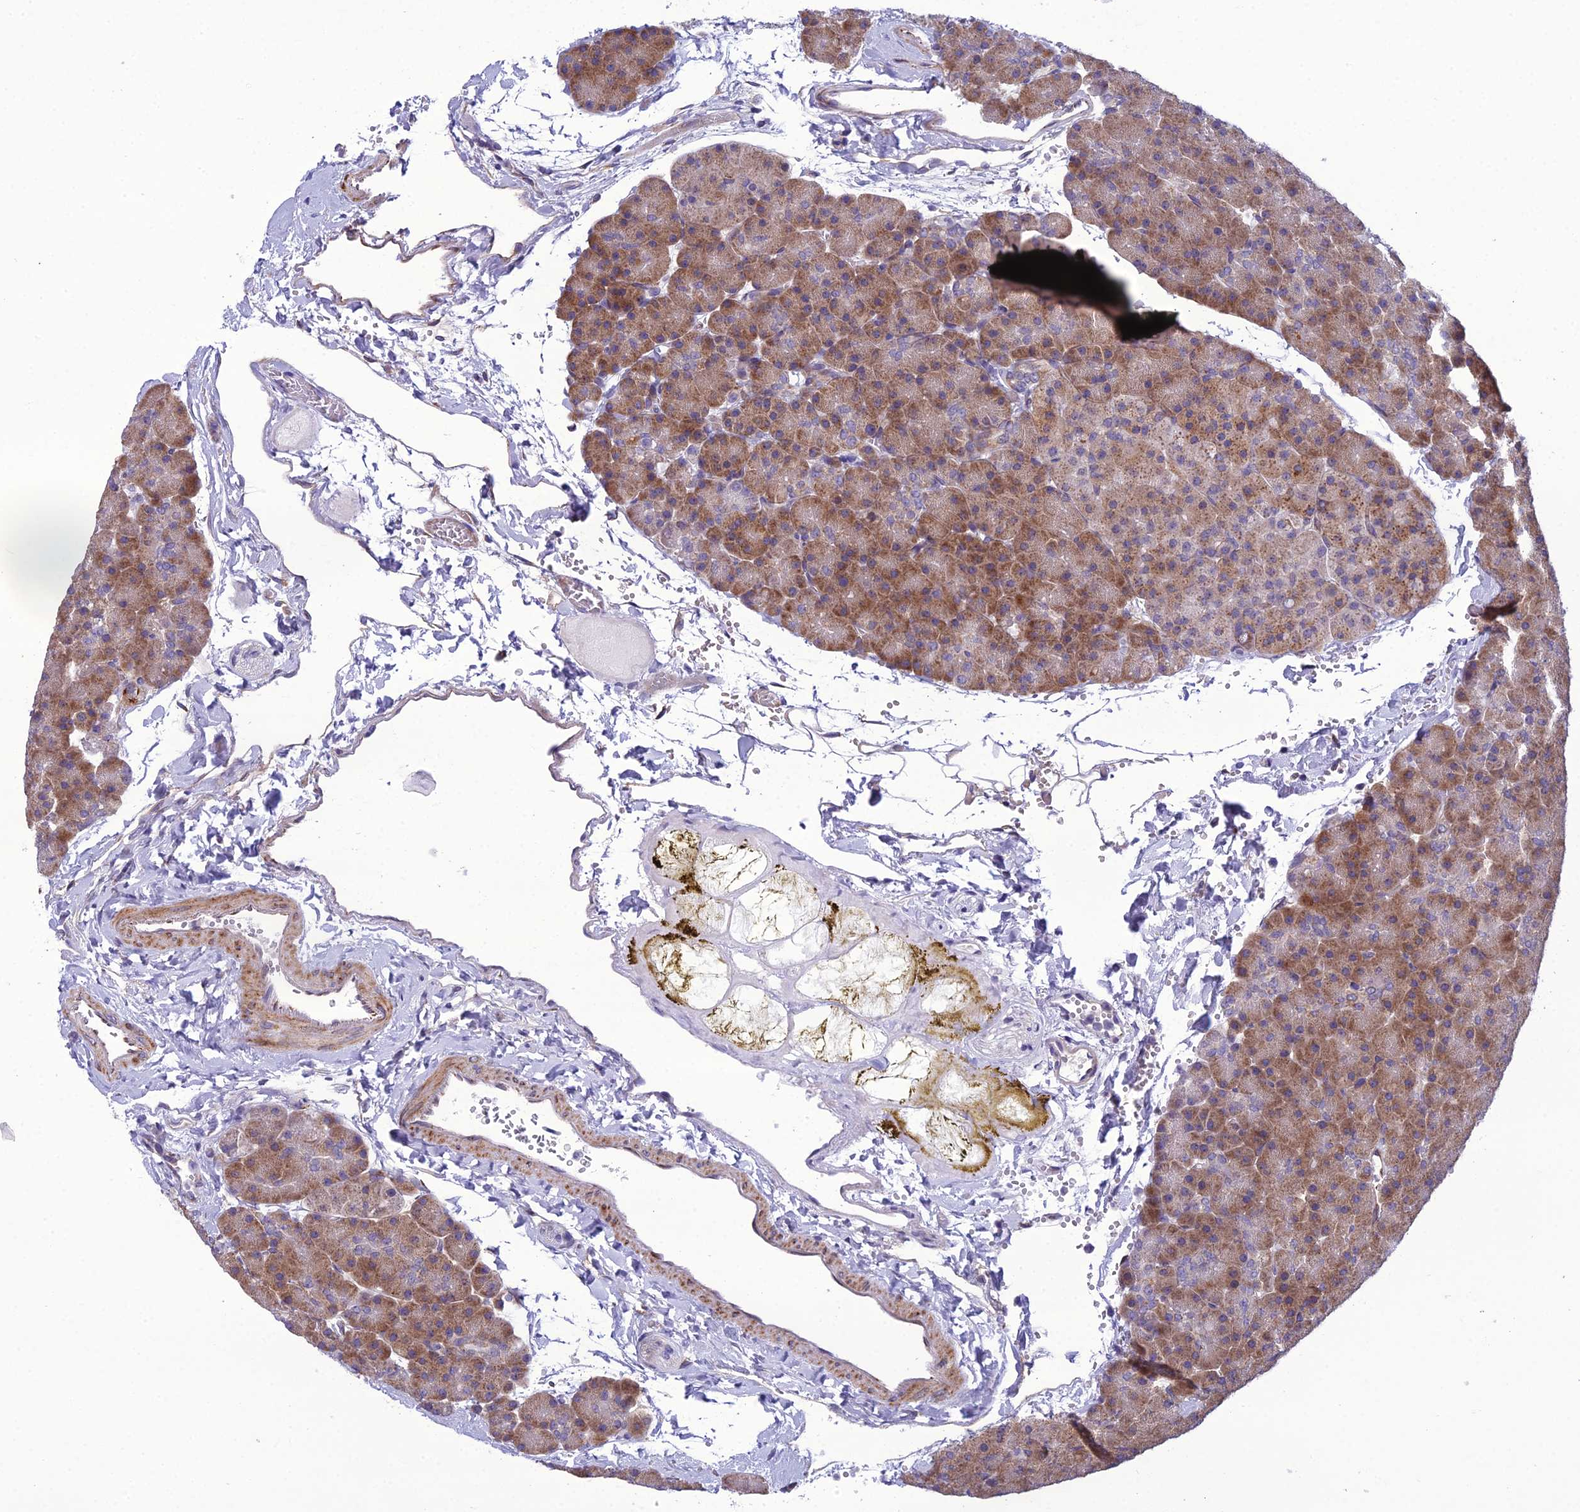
{"staining": {"intensity": "moderate", "quantity": "25%-75%", "location": "cytoplasmic/membranous"}, "tissue": "pancreas", "cell_type": "Exocrine glandular cells", "image_type": "normal", "snomed": [{"axis": "morphology", "description": "Normal tissue, NOS"}, {"axis": "topography", "description": "Pancreas"}], "caption": "Immunohistochemical staining of benign human pancreas shows moderate cytoplasmic/membranous protein expression in approximately 25%-75% of exocrine glandular cells.", "gene": "NODAL", "patient": {"sex": "male", "age": 36}}